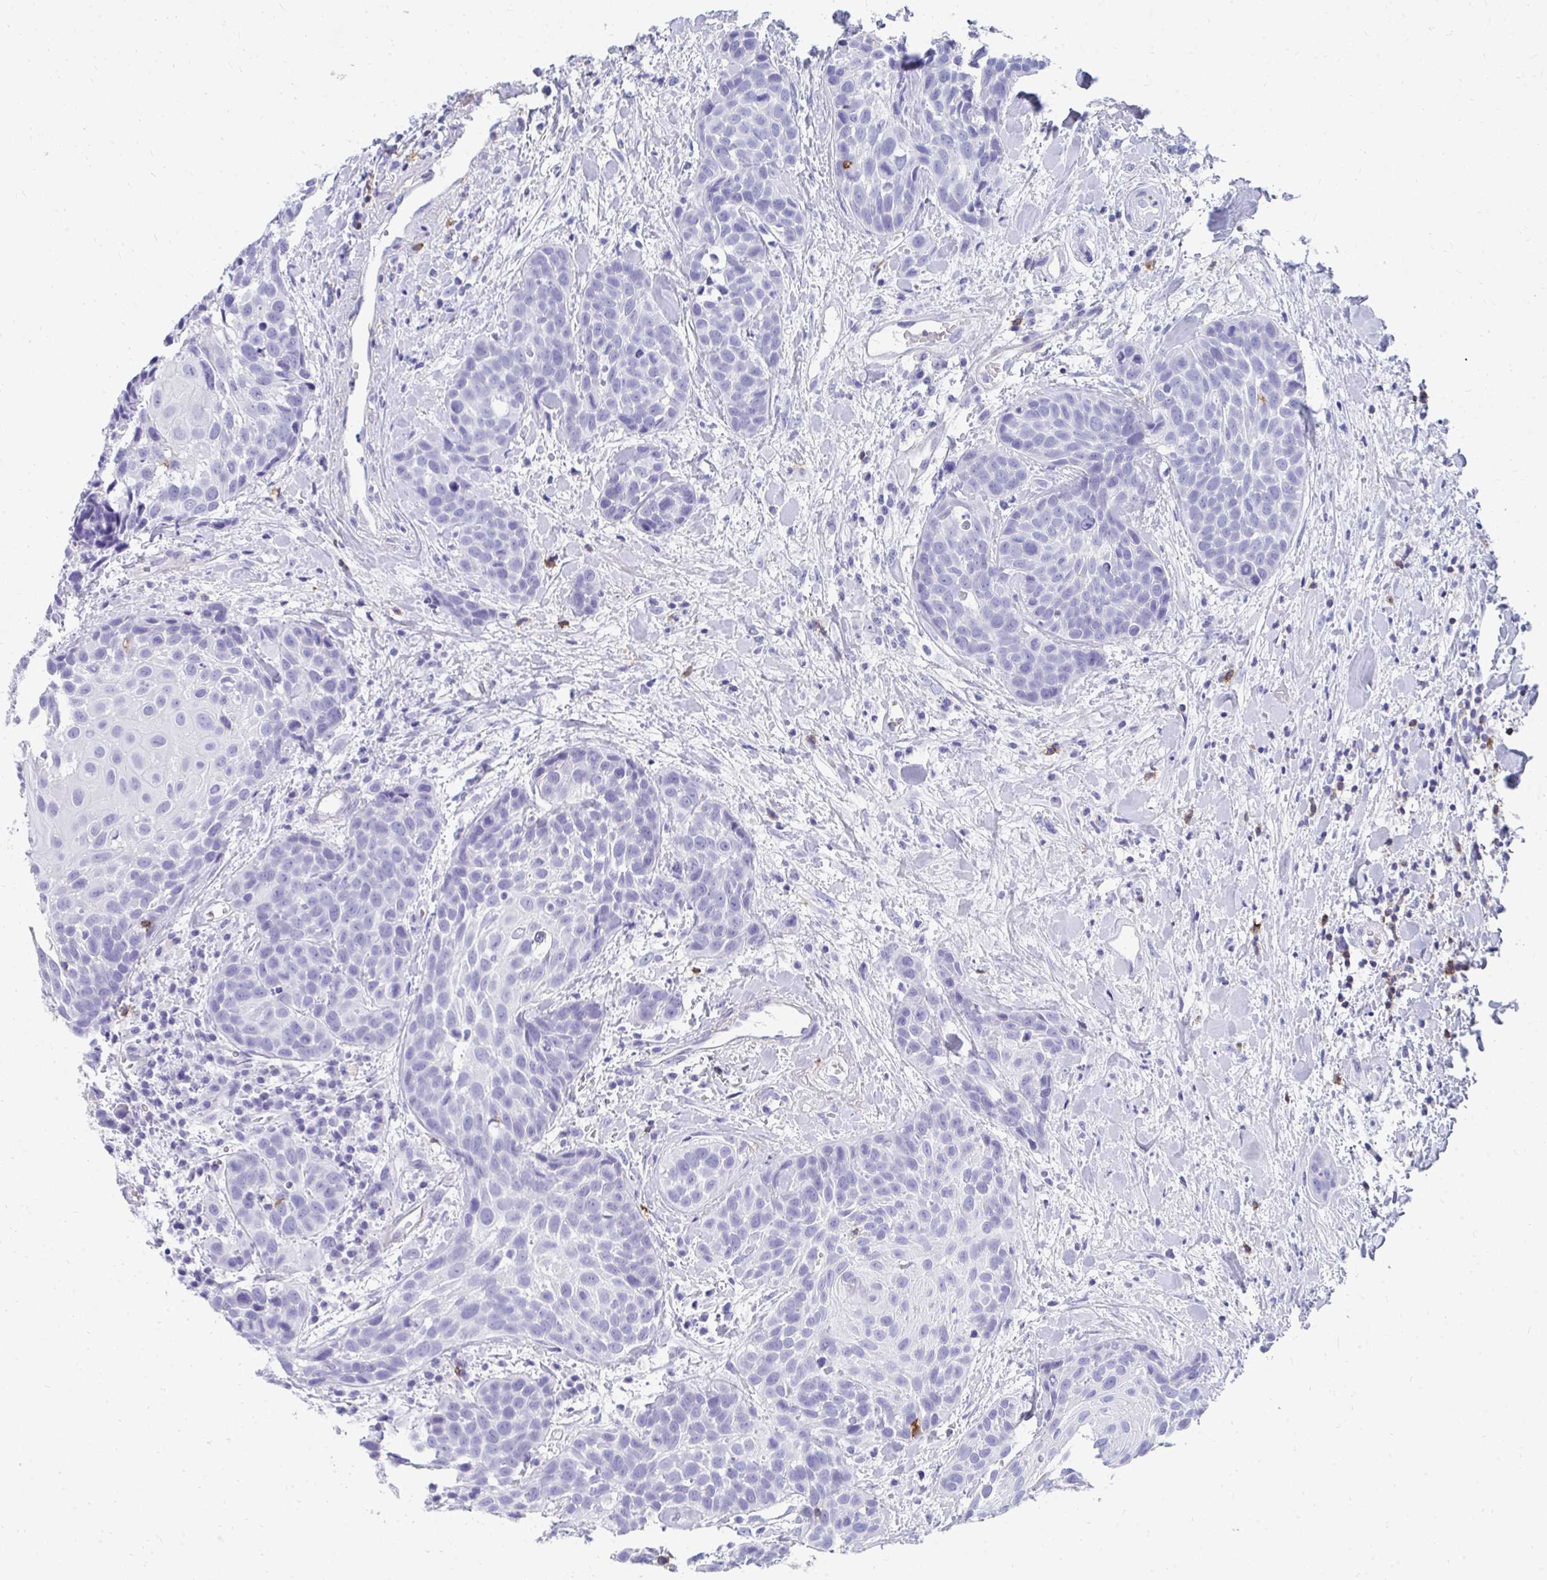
{"staining": {"intensity": "negative", "quantity": "none", "location": "none"}, "tissue": "head and neck cancer", "cell_type": "Tumor cells", "image_type": "cancer", "snomed": [{"axis": "morphology", "description": "Squamous cell carcinoma, NOS"}, {"axis": "topography", "description": "Head-Neck"}], "caption": "IHC micrograph of human head and neck squamous cell carcinoma stained for a protein (brown), which exhibits no expression in tumor cells.", "gene": "CD7", "patient": {"sex": "female", "age": 50}}